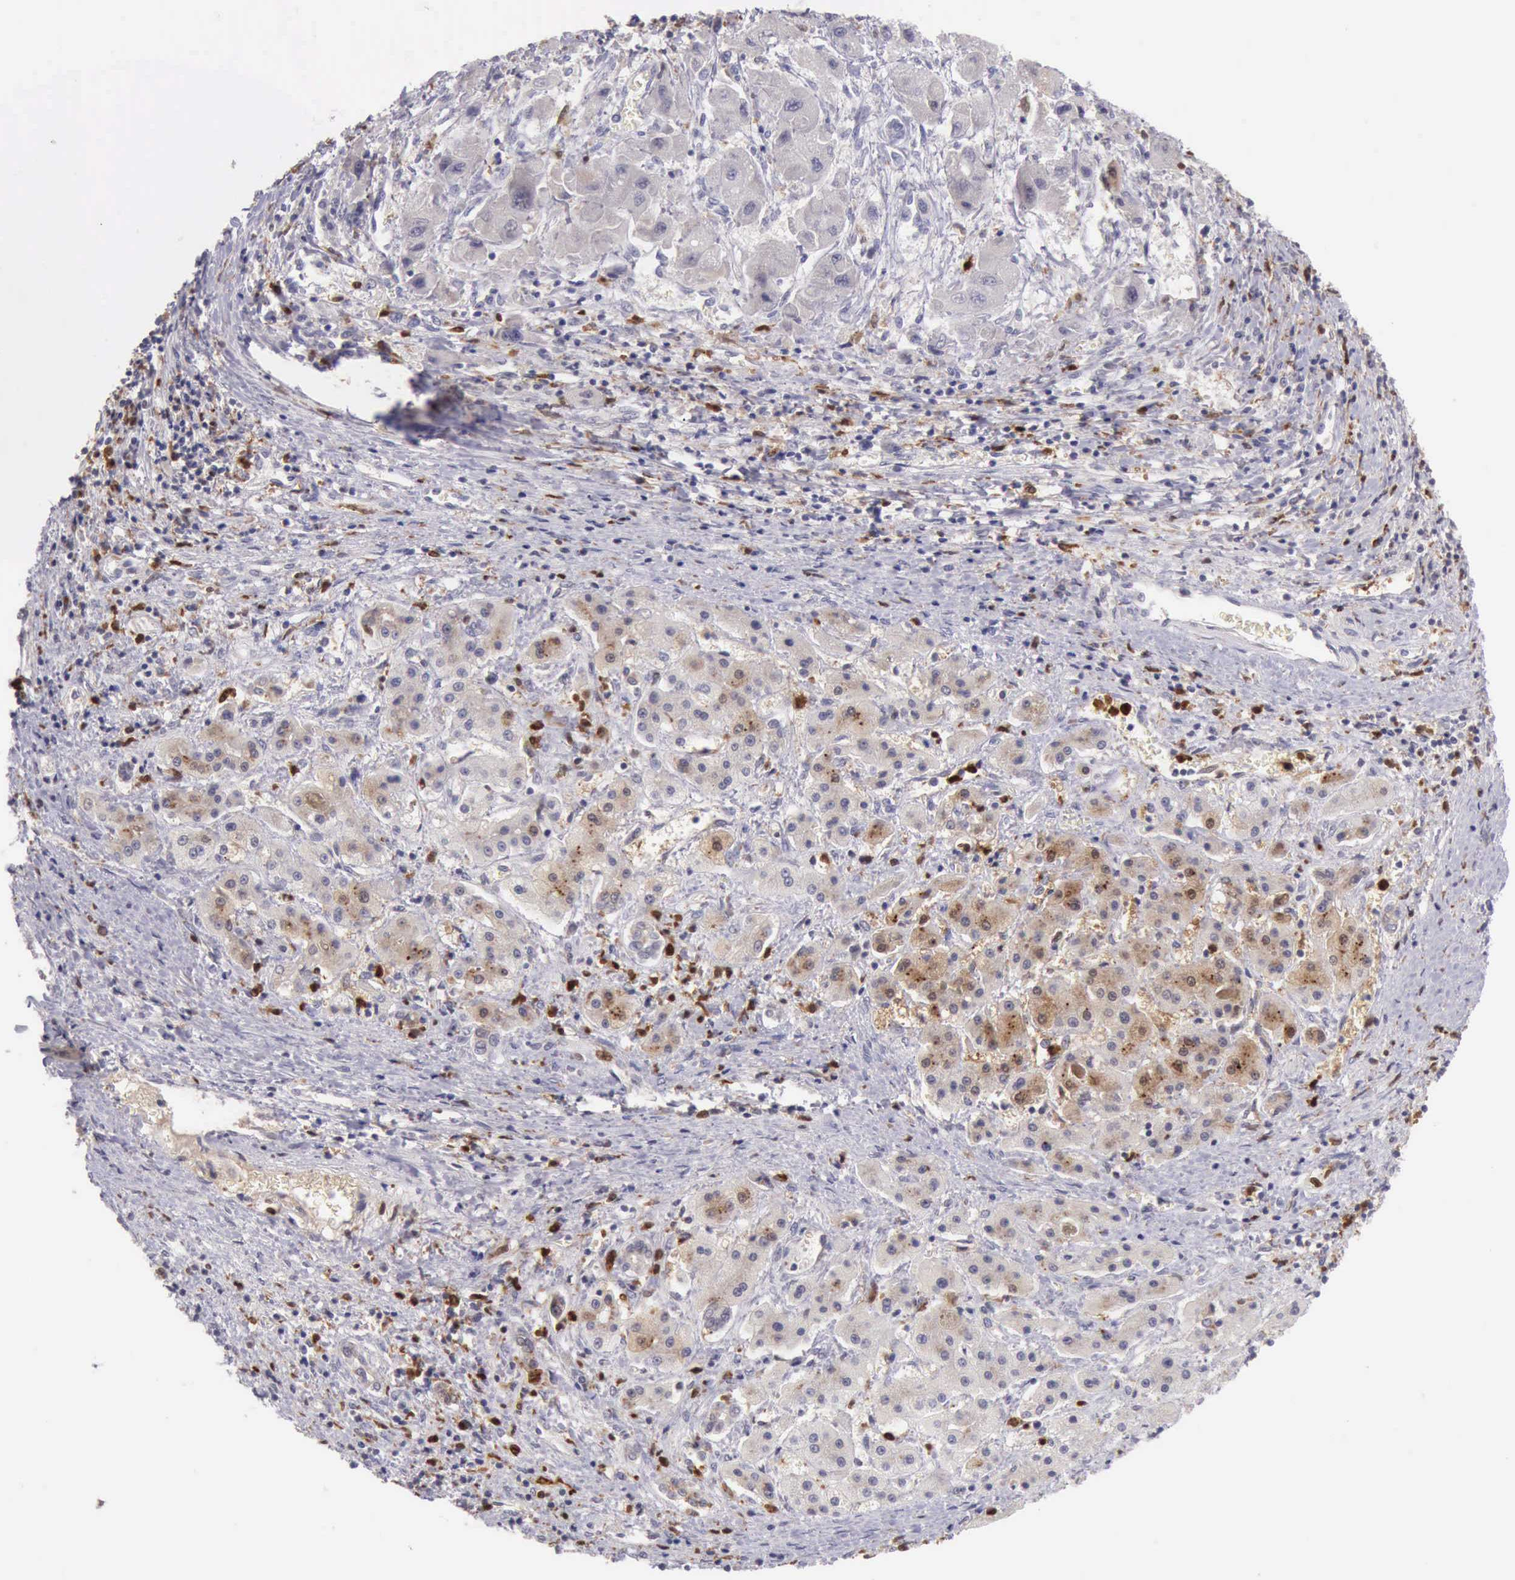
{"staining": {"intensity": "weak", "quantity": ">75%", "location": "cytoplasmic/membranous"}, "tissue": "liver cancer", "cell_type": "Tumor cells", "image_type": "cancer", "snomed": [{"axis": "morphology", "description": "Carcinoma, Hepatocellular, NOS"}, {"axis": "topography", "description": "Liver"}], "caption": "A low amount of weak cytoplasmic/membranous staining is identified in about >75% of tumor cells in liver cancer (hepatocellular carcinoma) tissue. The staining is performed using DAB brown chromogen to label protein expression. The nuclei are counter-stained blue using hematoxylin.", "gene": "CSTA", "patient": {"sex": "male", "age": 24}}